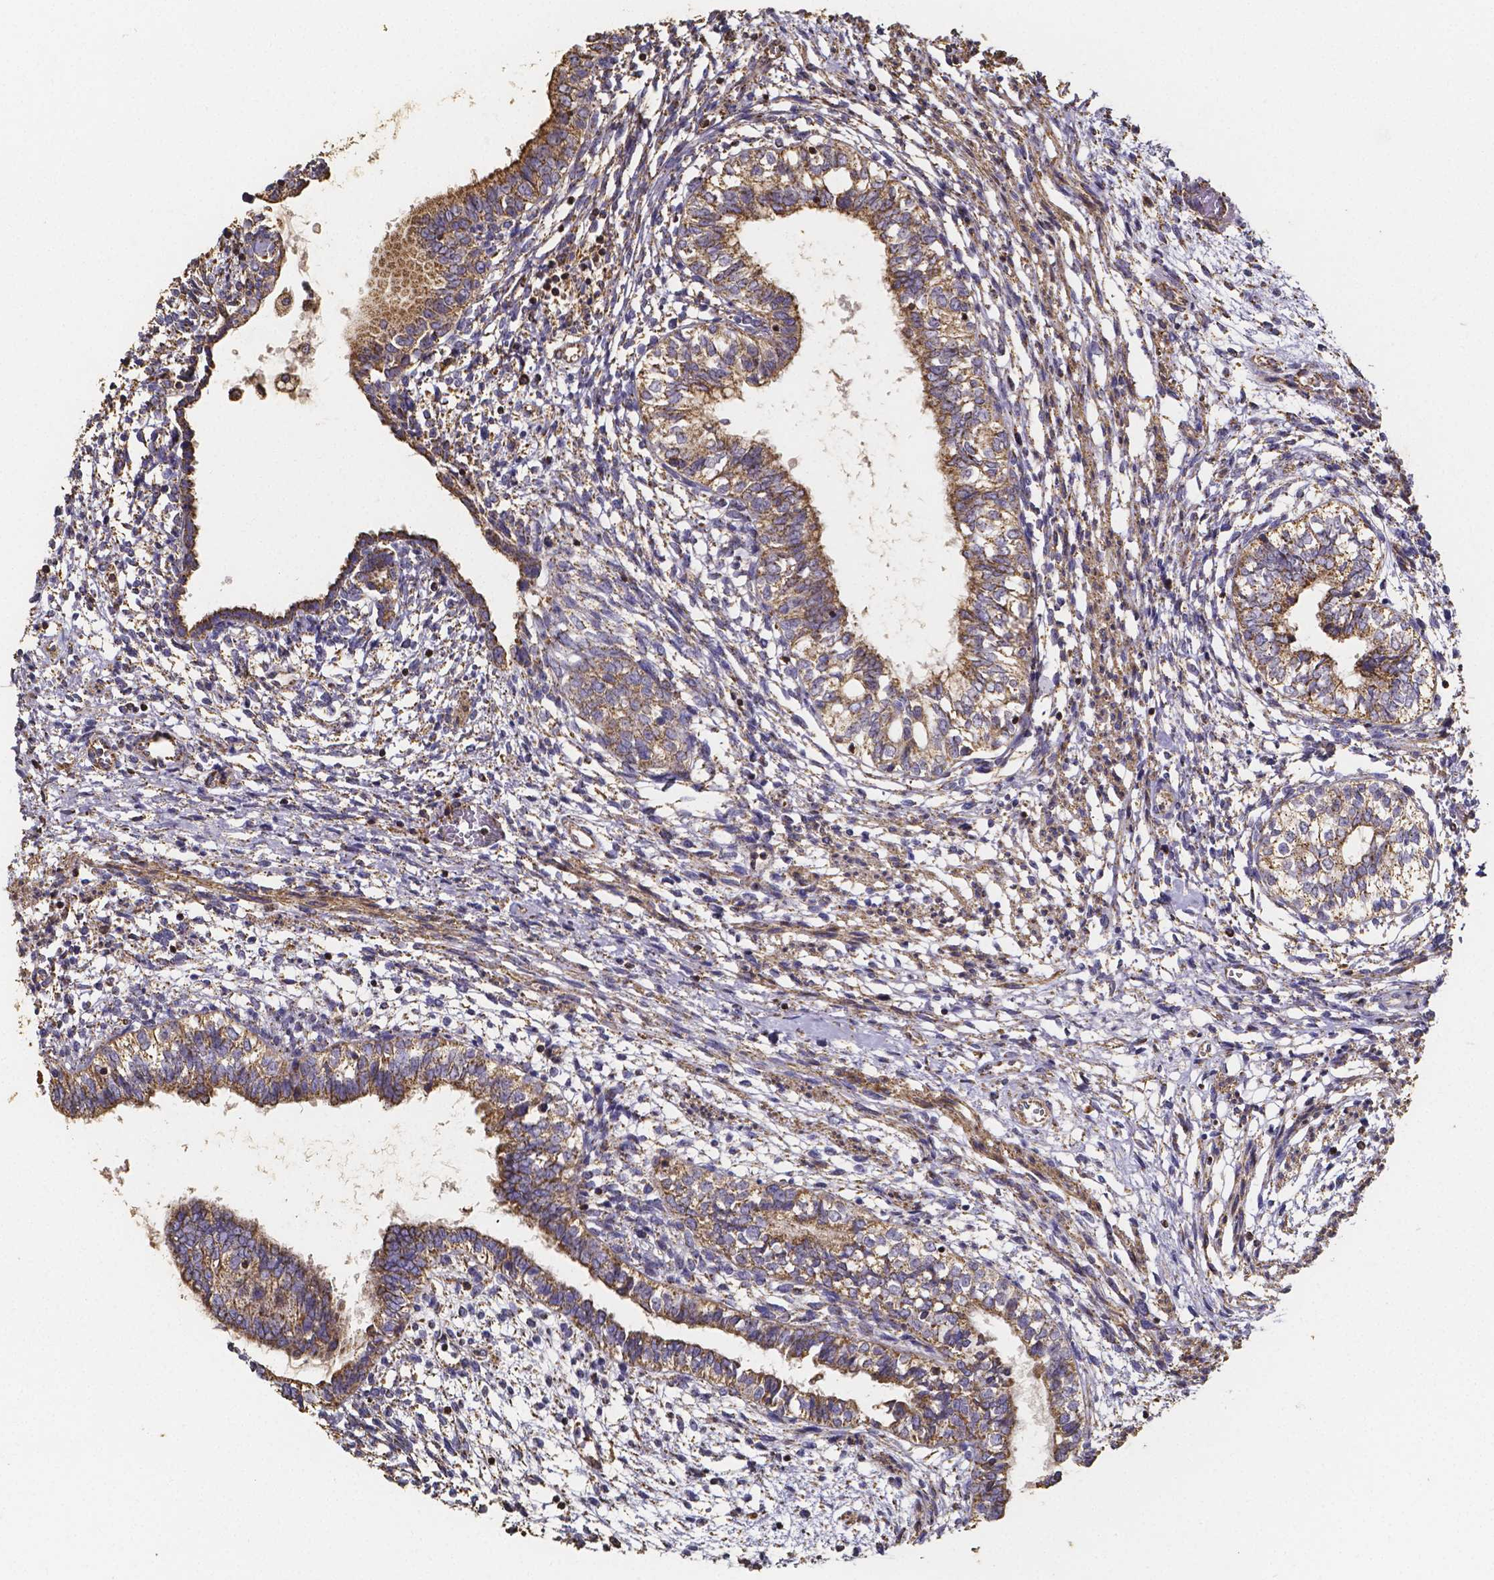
{"staining": {"intensity": "moderate", "quantity": ">75%", "location": "cytoplasmic/membranous"}, "tissue": "testis cancer", "cell_type": "Tumor cells", "image_type": "cancer", "snomed": [{"axis": "morphology", "description": "Carcinoma, Embryonal, NOS"}, {"axis": "topography", "description": "Testis"}], "caption": "A high-resolution micrograph shows immunohistochemistry staining of embryonal carcinoma (testis), which reveals moderate cytoplasmic/membranous expression in approximately >75% of tumor cells.", "gene": "SLC35D2", "patient": {"sex": "male", "age": 37}}